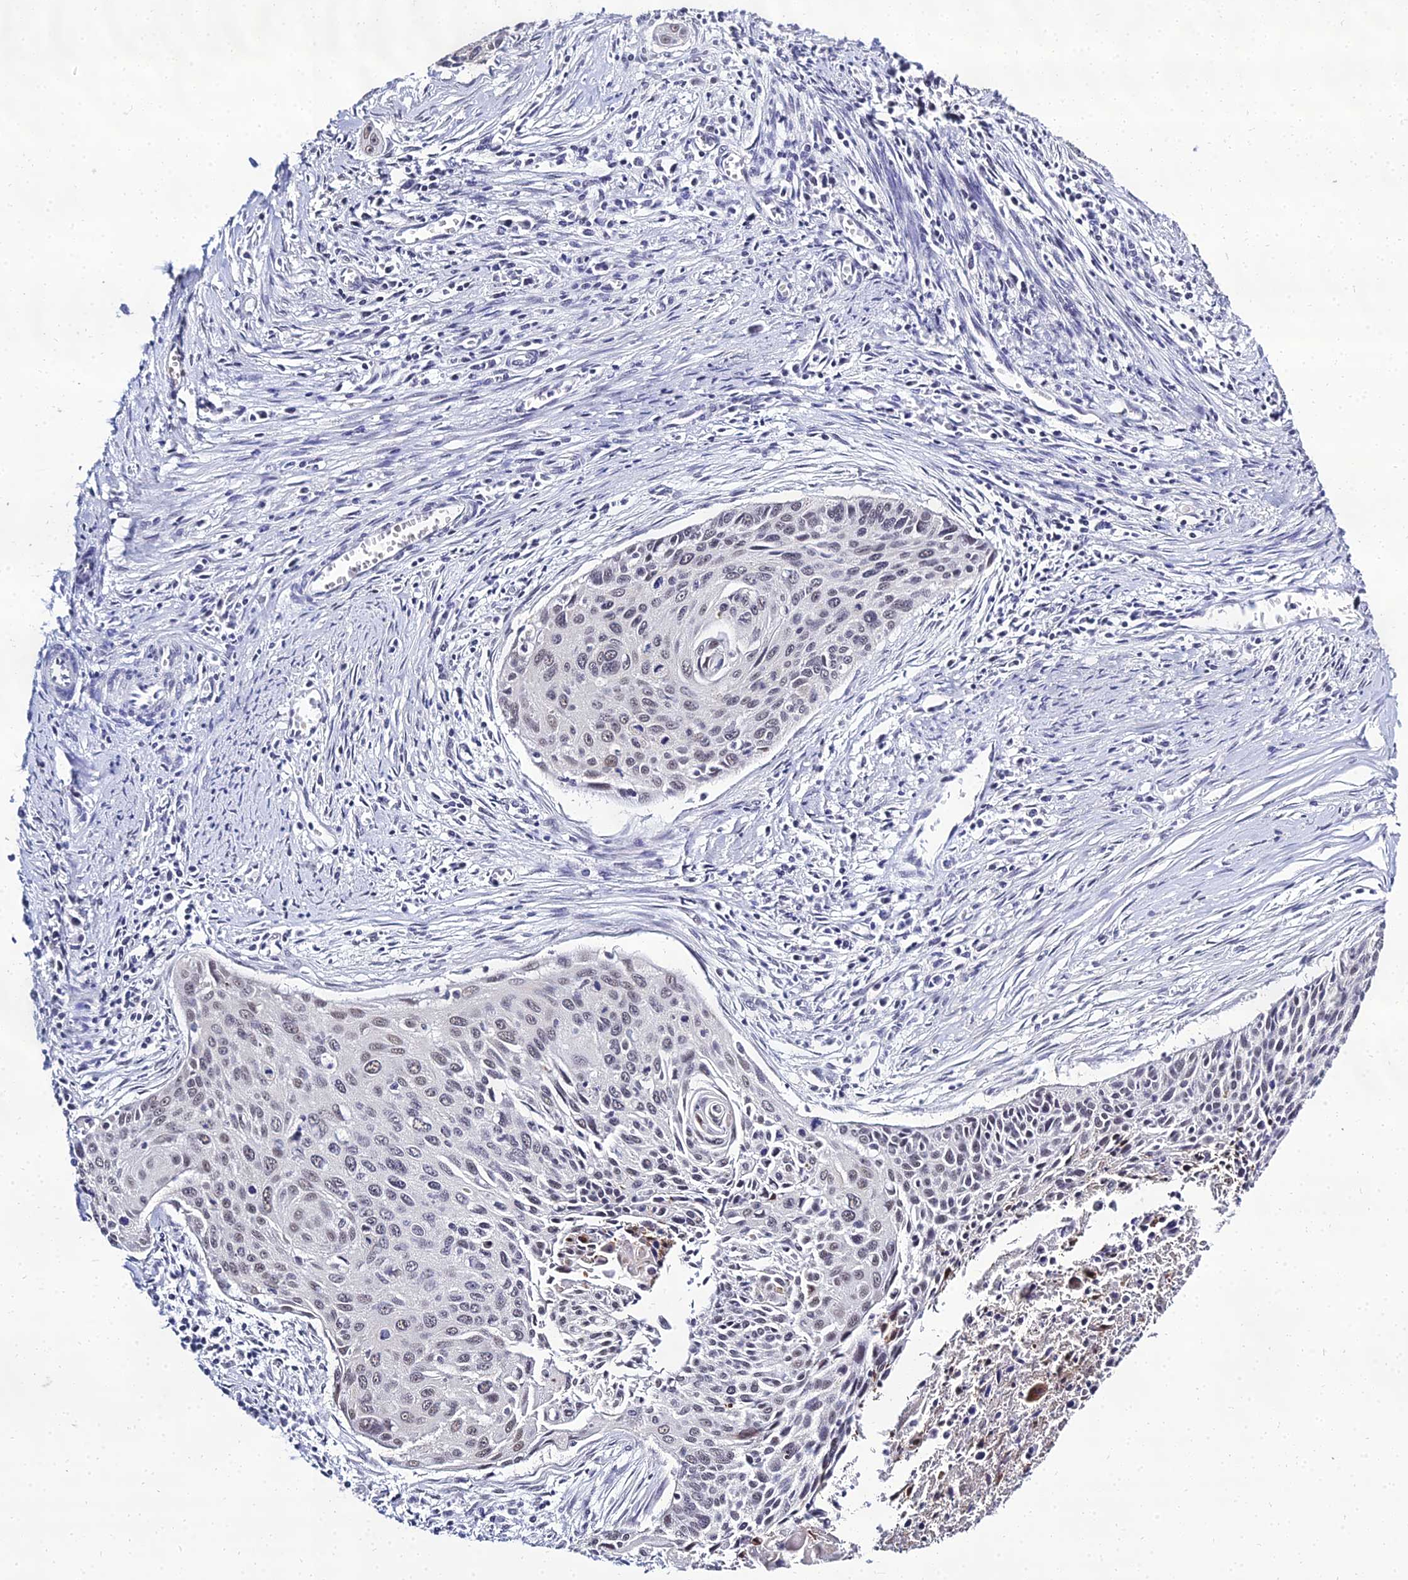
{"staining": {"intensity": "weak", "quantity": "25%-75%", "location": "nuclear"}, "tissue": "cervical cancer", "cell_type": "Tumor cells", "image_type": "cancer", "snomed": [{"axis": "morphology", "description": "Squamous cell carcinoma, NOS"}, {"axis": "topography", "description": "Cervix"}], "caption": "Brown immunohistochemical staining in cervical squamous cell carcinoma reveals weak nuclear positivity in about 25%-75% of tumor cells. Nuclei are stained in blue.", "gene": "PPP4R2", "patient": {"sex": "female", "age": 55}}